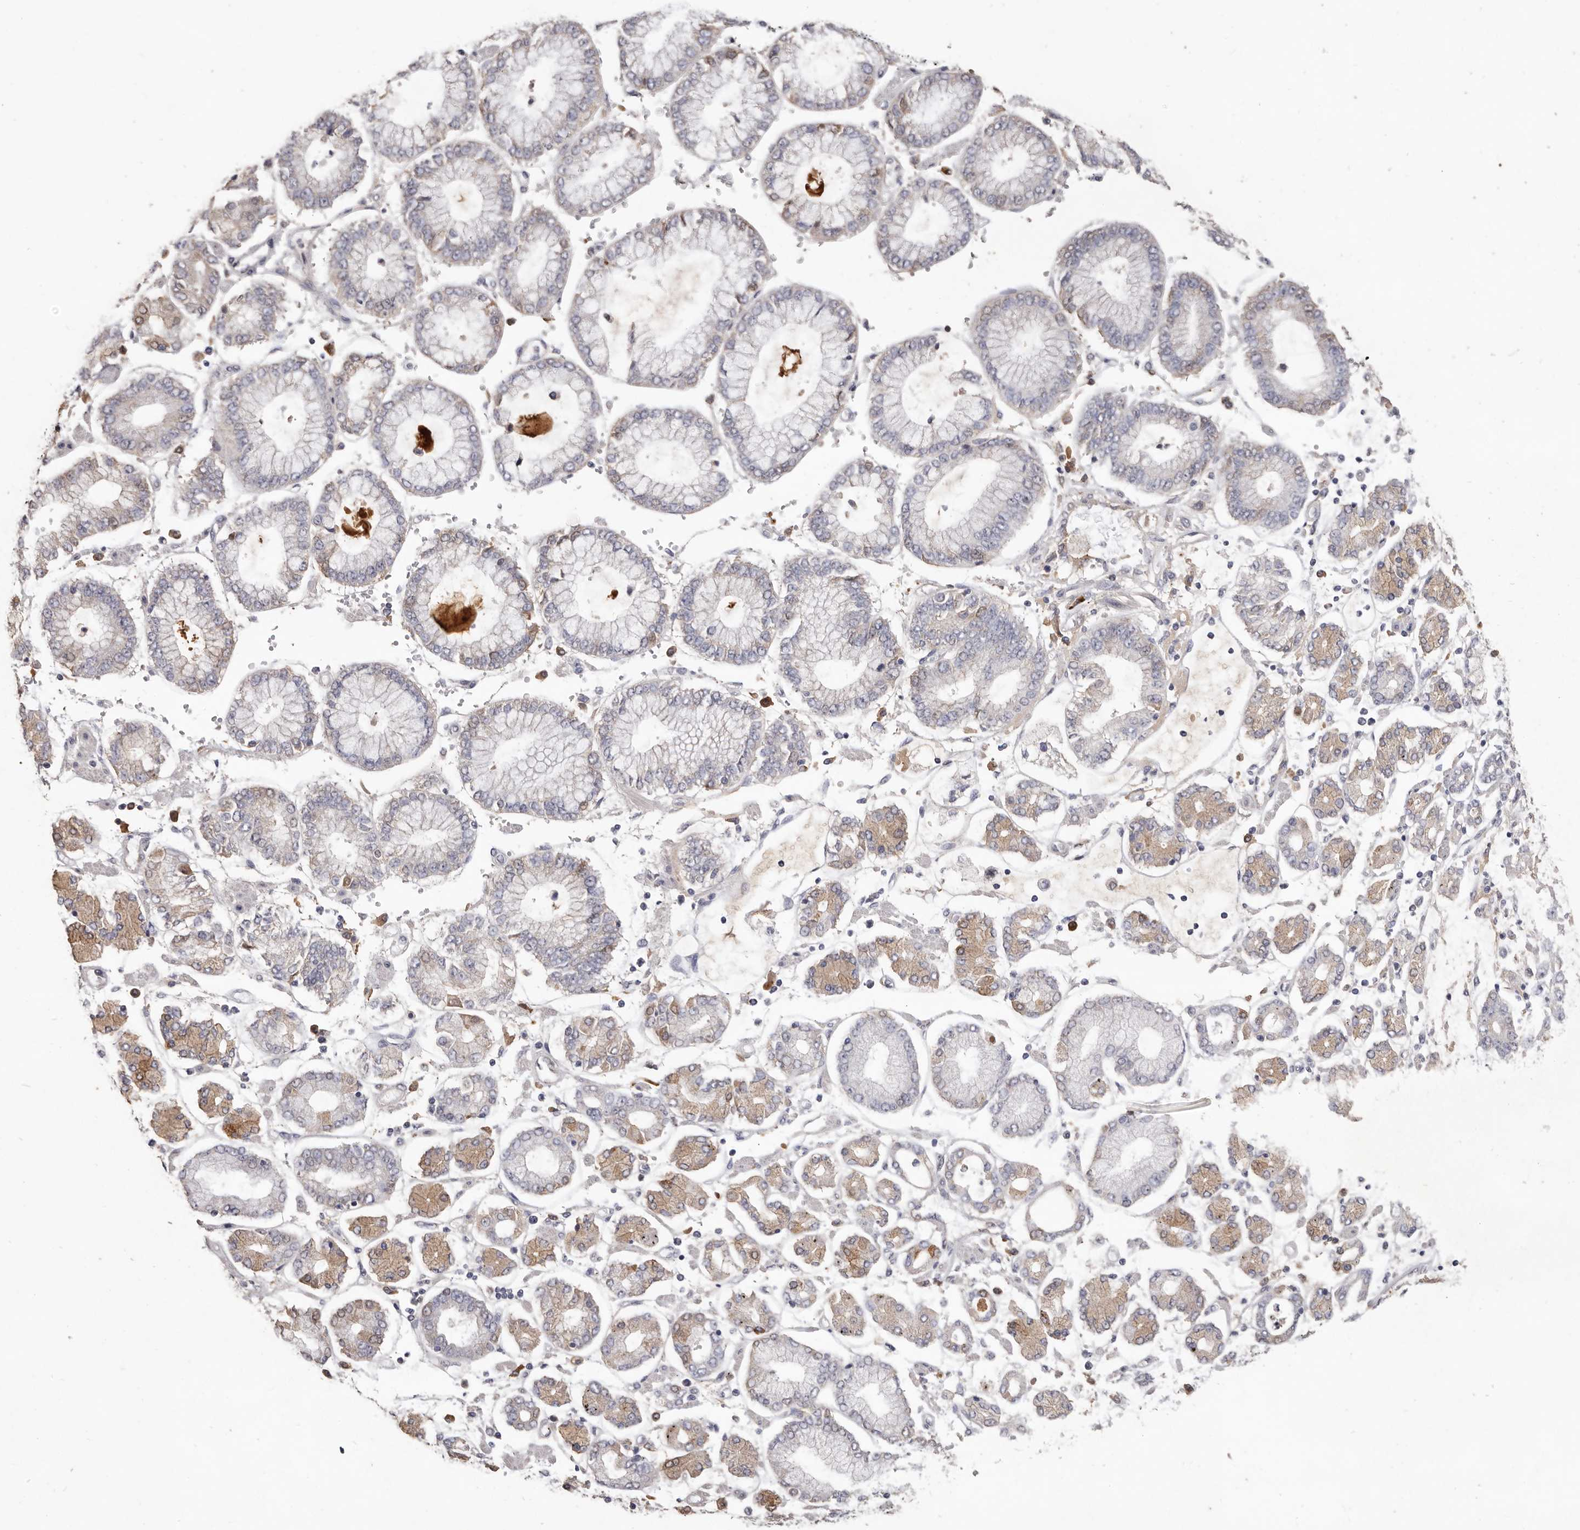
{"staining": {"intensity": "weak", "quantity": "<25%", "location": "cytoplasmic/membranous"}, "tissue": "stomach cancer", "cell_type": "Tumor cells", "image_type": "cancer", "snomed": [{"axis": "morphology", "description": "Adenocarcinoma, NOS"}, {"axis": "topography", "description": "Stomach"}], "caption": "An immunohistochemistry photomicrograph of stomach adenocarcinoma is shown. There is no staining in tumor cells of stomach adenocarcinoma.", "gene": "HCAR2", "patient": {"sex": "male", "age": 76}}